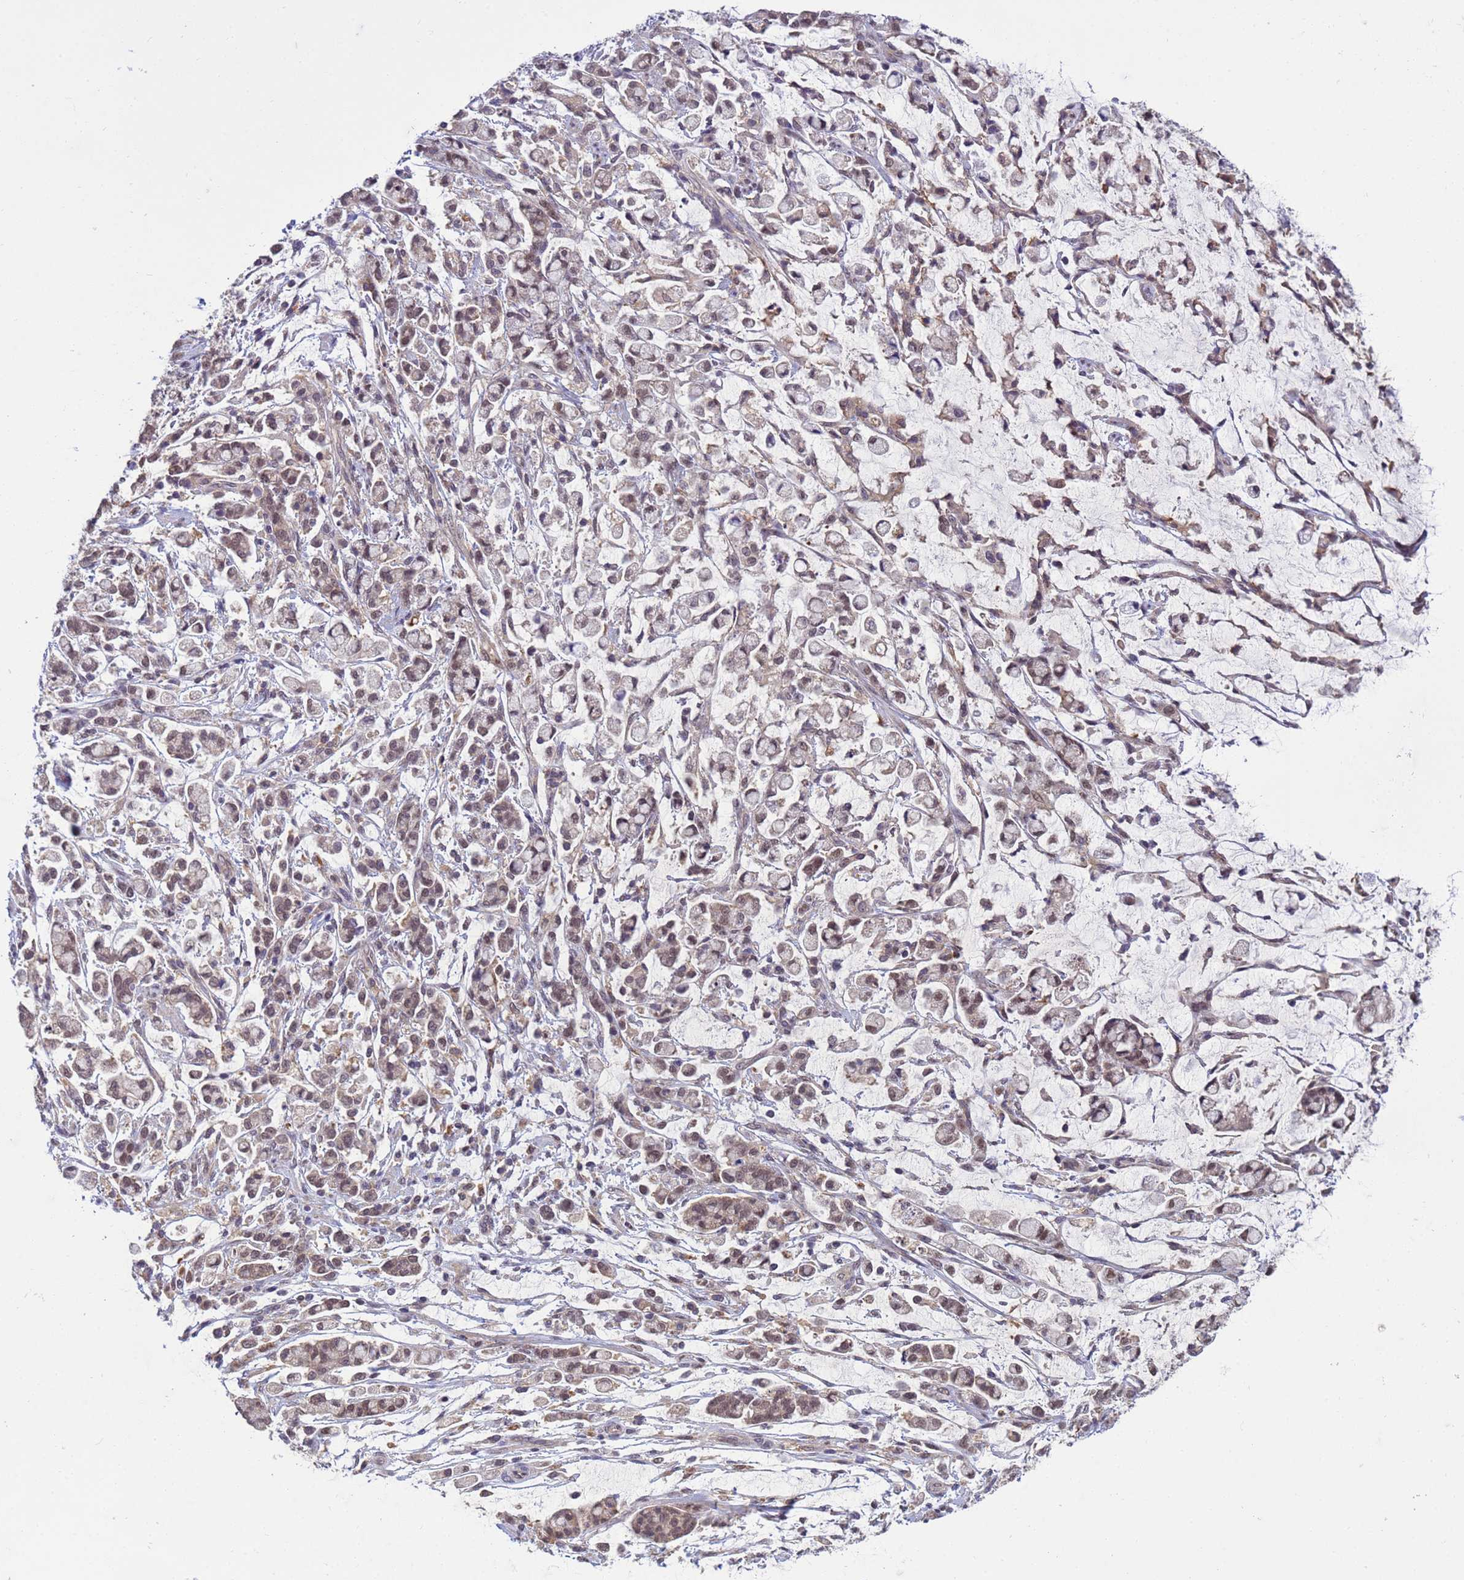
{"staining": {"intensity": "weak", "quantity": ">75%", "location": "nuclear"}, "tissue": "stomach cancer", "cell_type": "Tumor cells", "image_type": "cancer", "snomed": [{"axis": "morphology", "description": "Adenocarcinoma, NOS"}, {"axis": "topography", "description": "Stomach"}], "caption": "High-power microscopy captured an immunohistochemistry image of stomach cancer (adenocarcinoma), revealing weak nuclear positivity in about >75% of tumor cells. (Stains: DAB (3,3'-diaminobenzidine) in brown, nuclei in blue, Microscopy: brightfield microscopy at high magnification).", "gene": "NPEPPS", "patient": {"sex": "female", "age": 60}}